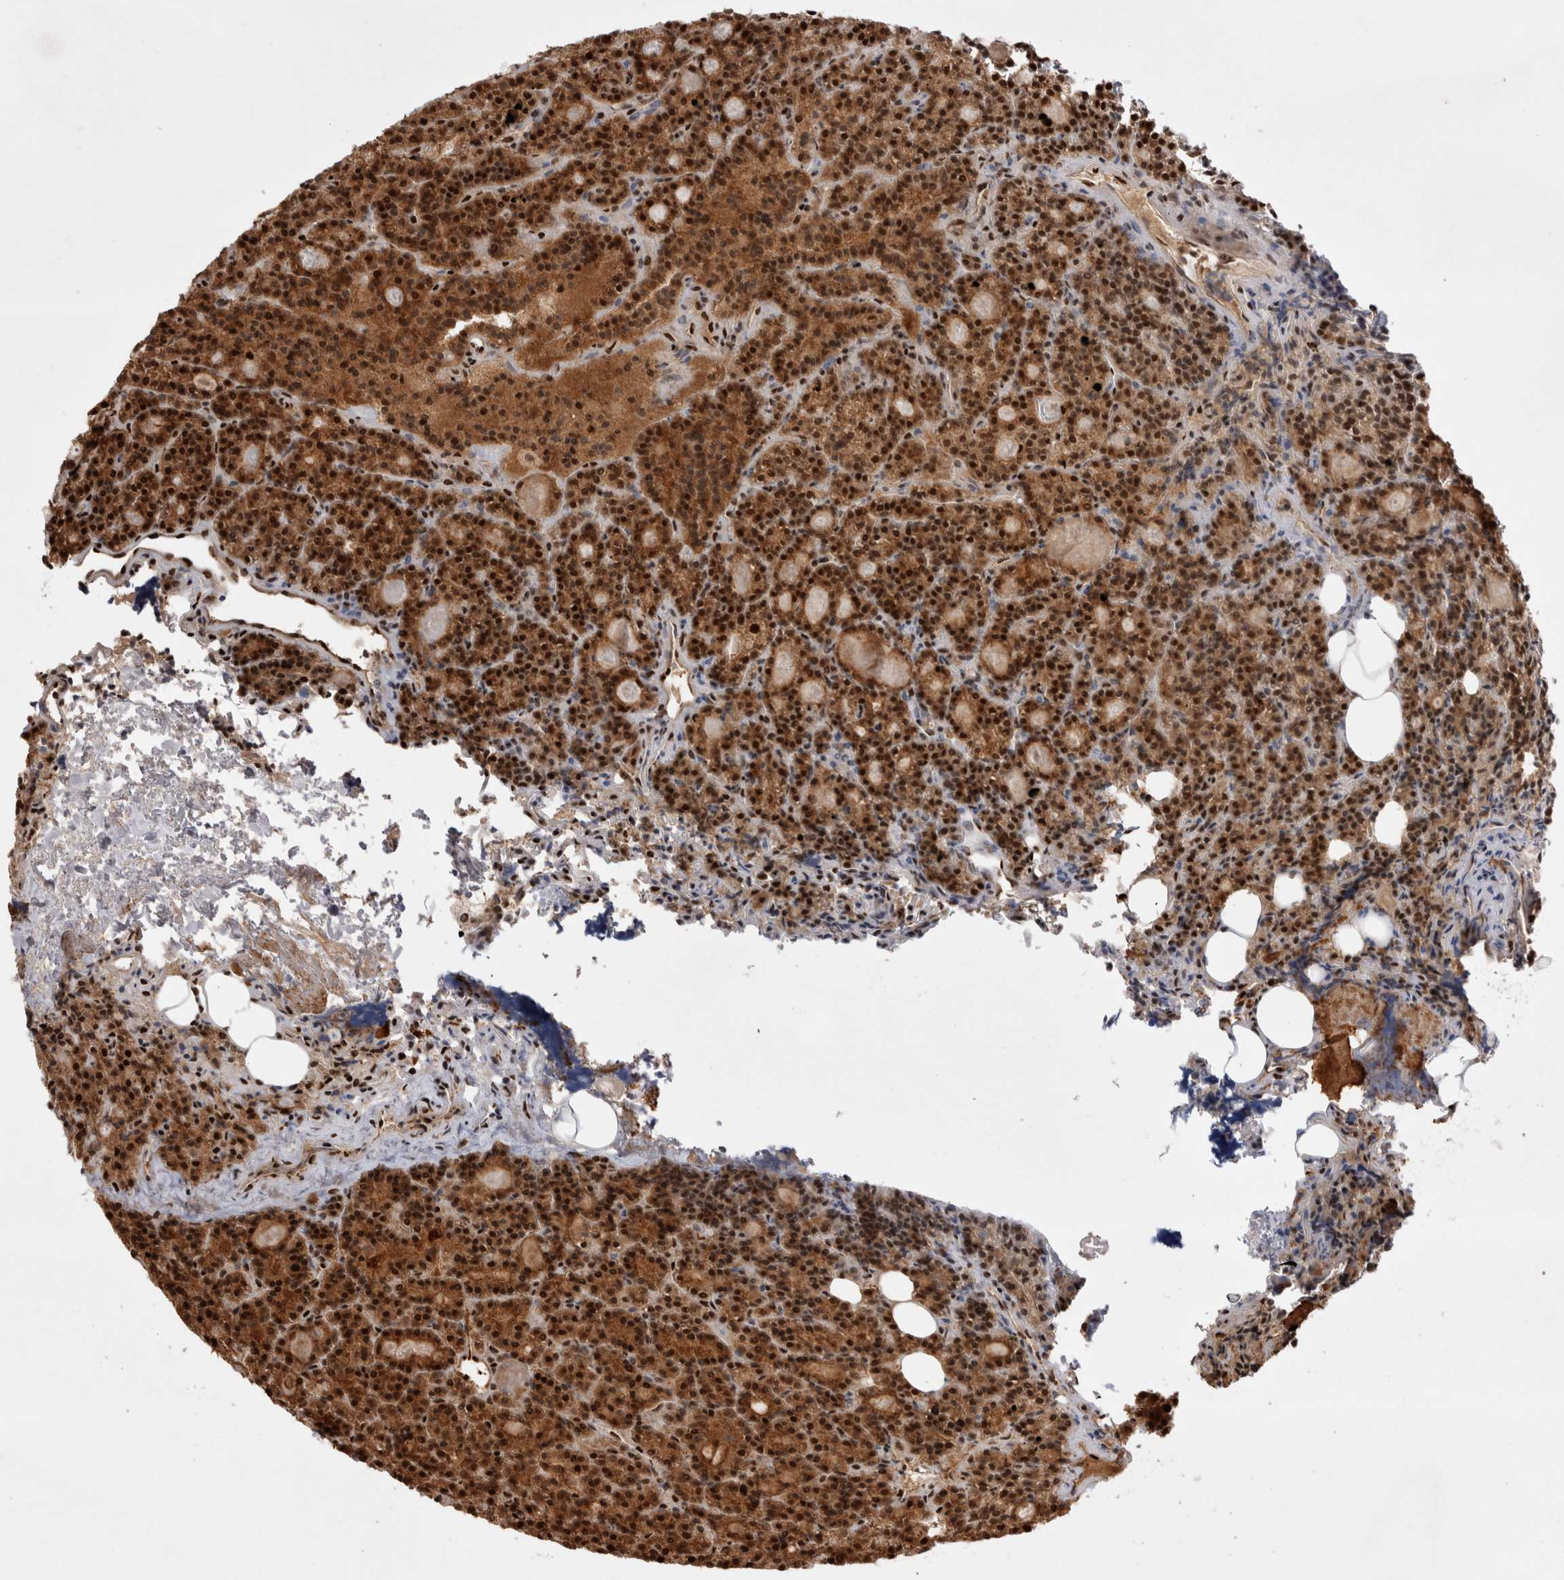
{"staining": {"intensity": "strong", "quantity": ">75%", "location": "cytoplasmic/membranous,nuclear"}, "tissue": "parathyroid gland", "cell_type": "Glandular cells", "image_type": "normal", "snomed": [{"axis": "morphology", "description": "Normal tissue, NOS"}, {"axis": "morphology", "description": "Adenoma, NOS"}, {"axis": "topography", "description": "Parathyroid gland"}], "caption": "IHC (DAB) staining of normal parathyroid gland exhibits strong cytoplasmic/membranous,nuclear protein staining in approximately >75% of glandular cells.", "gene": "EYA2", "patient": {"sex": "female", "age": 57}}